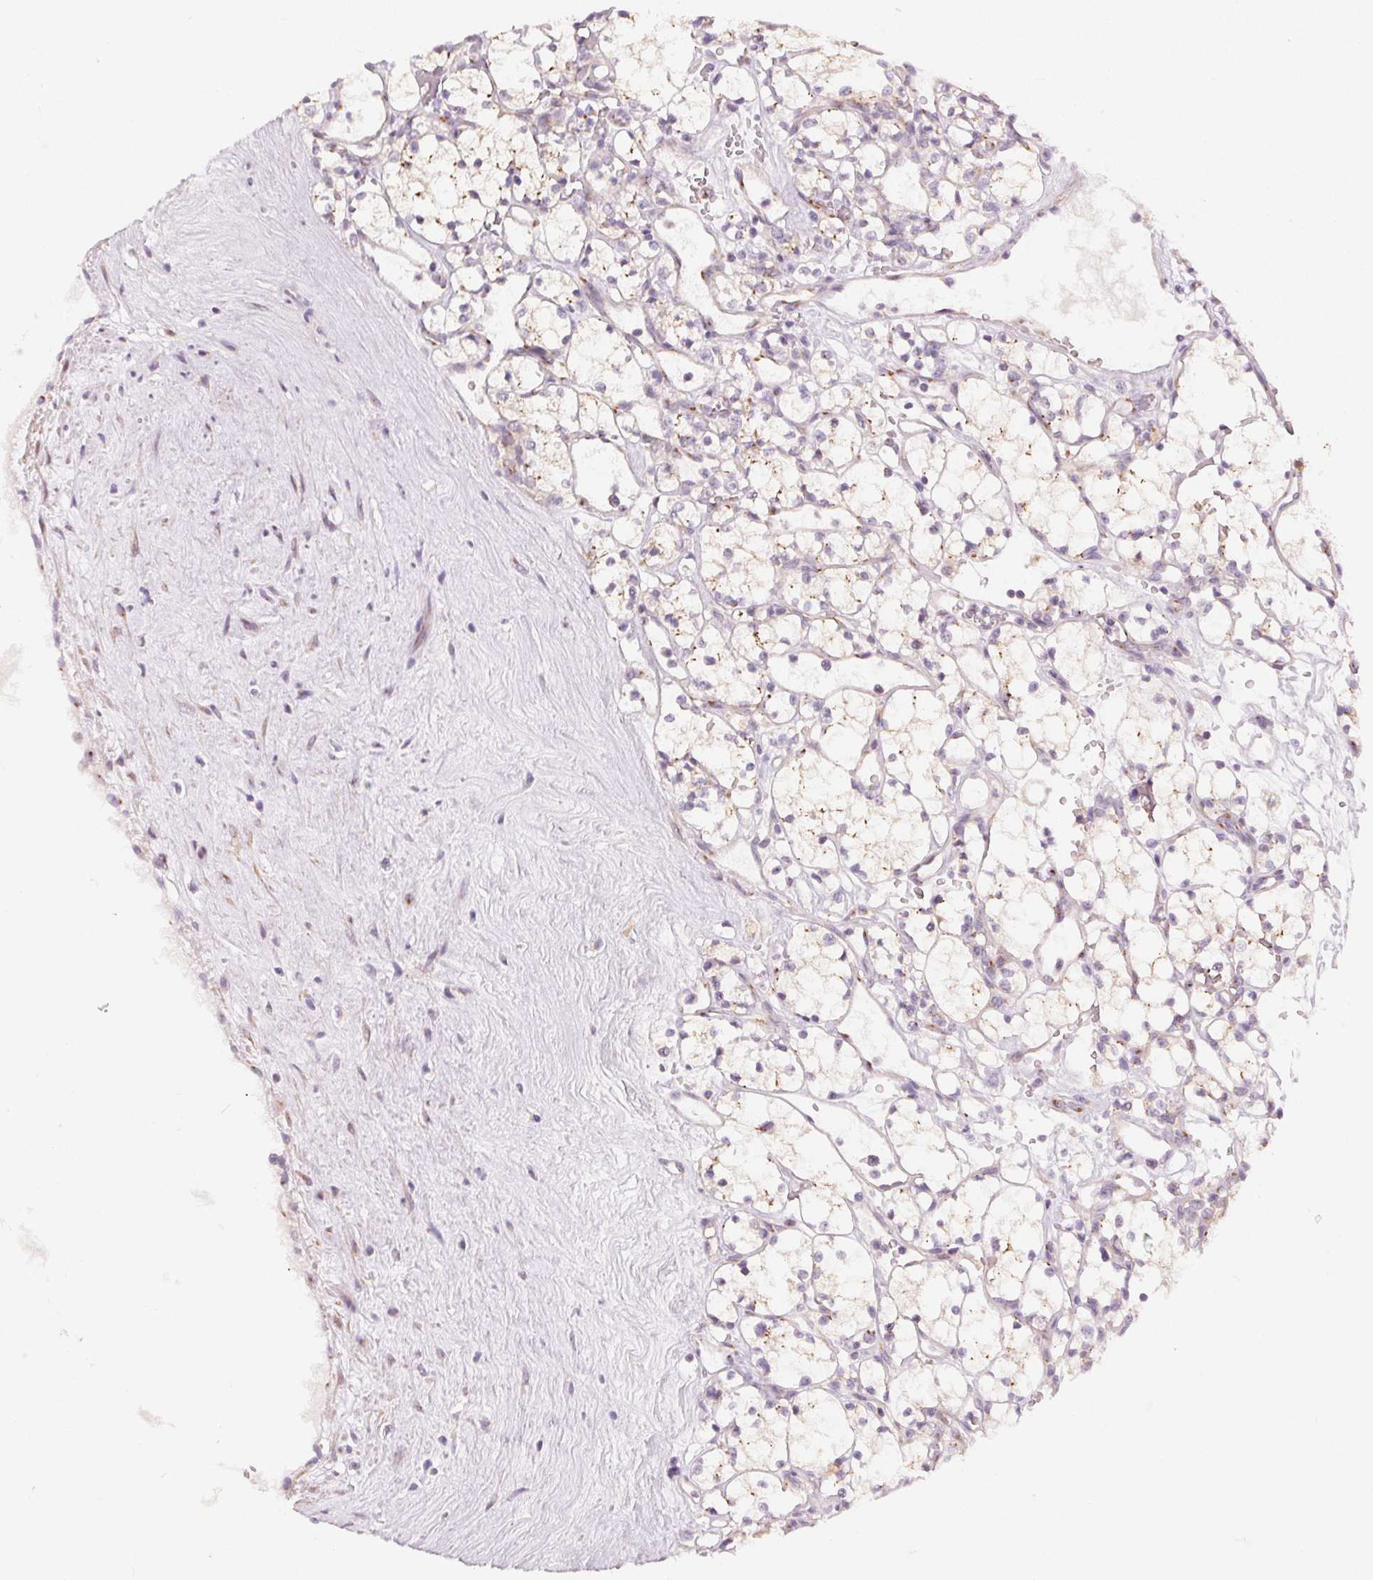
{"staining": {"intensity": "weak", "quantity": "<25%", "location": "cytoplasmic/membranous"}, "tissue": "renal cancer", "cell_type": "Tumor cells", "image_type": "cancer", "snomed": [{"axis": "morphology", "description": "Adenocarcinoma, NOS"}, {"axis": "topography", "description": "Kidney"}], "caption": "Tumor cells show no significant staining in renal cancer (adenocarcinoma).", "gene": "DRAM2", "patient": {"sex": "female", "age": 69}}